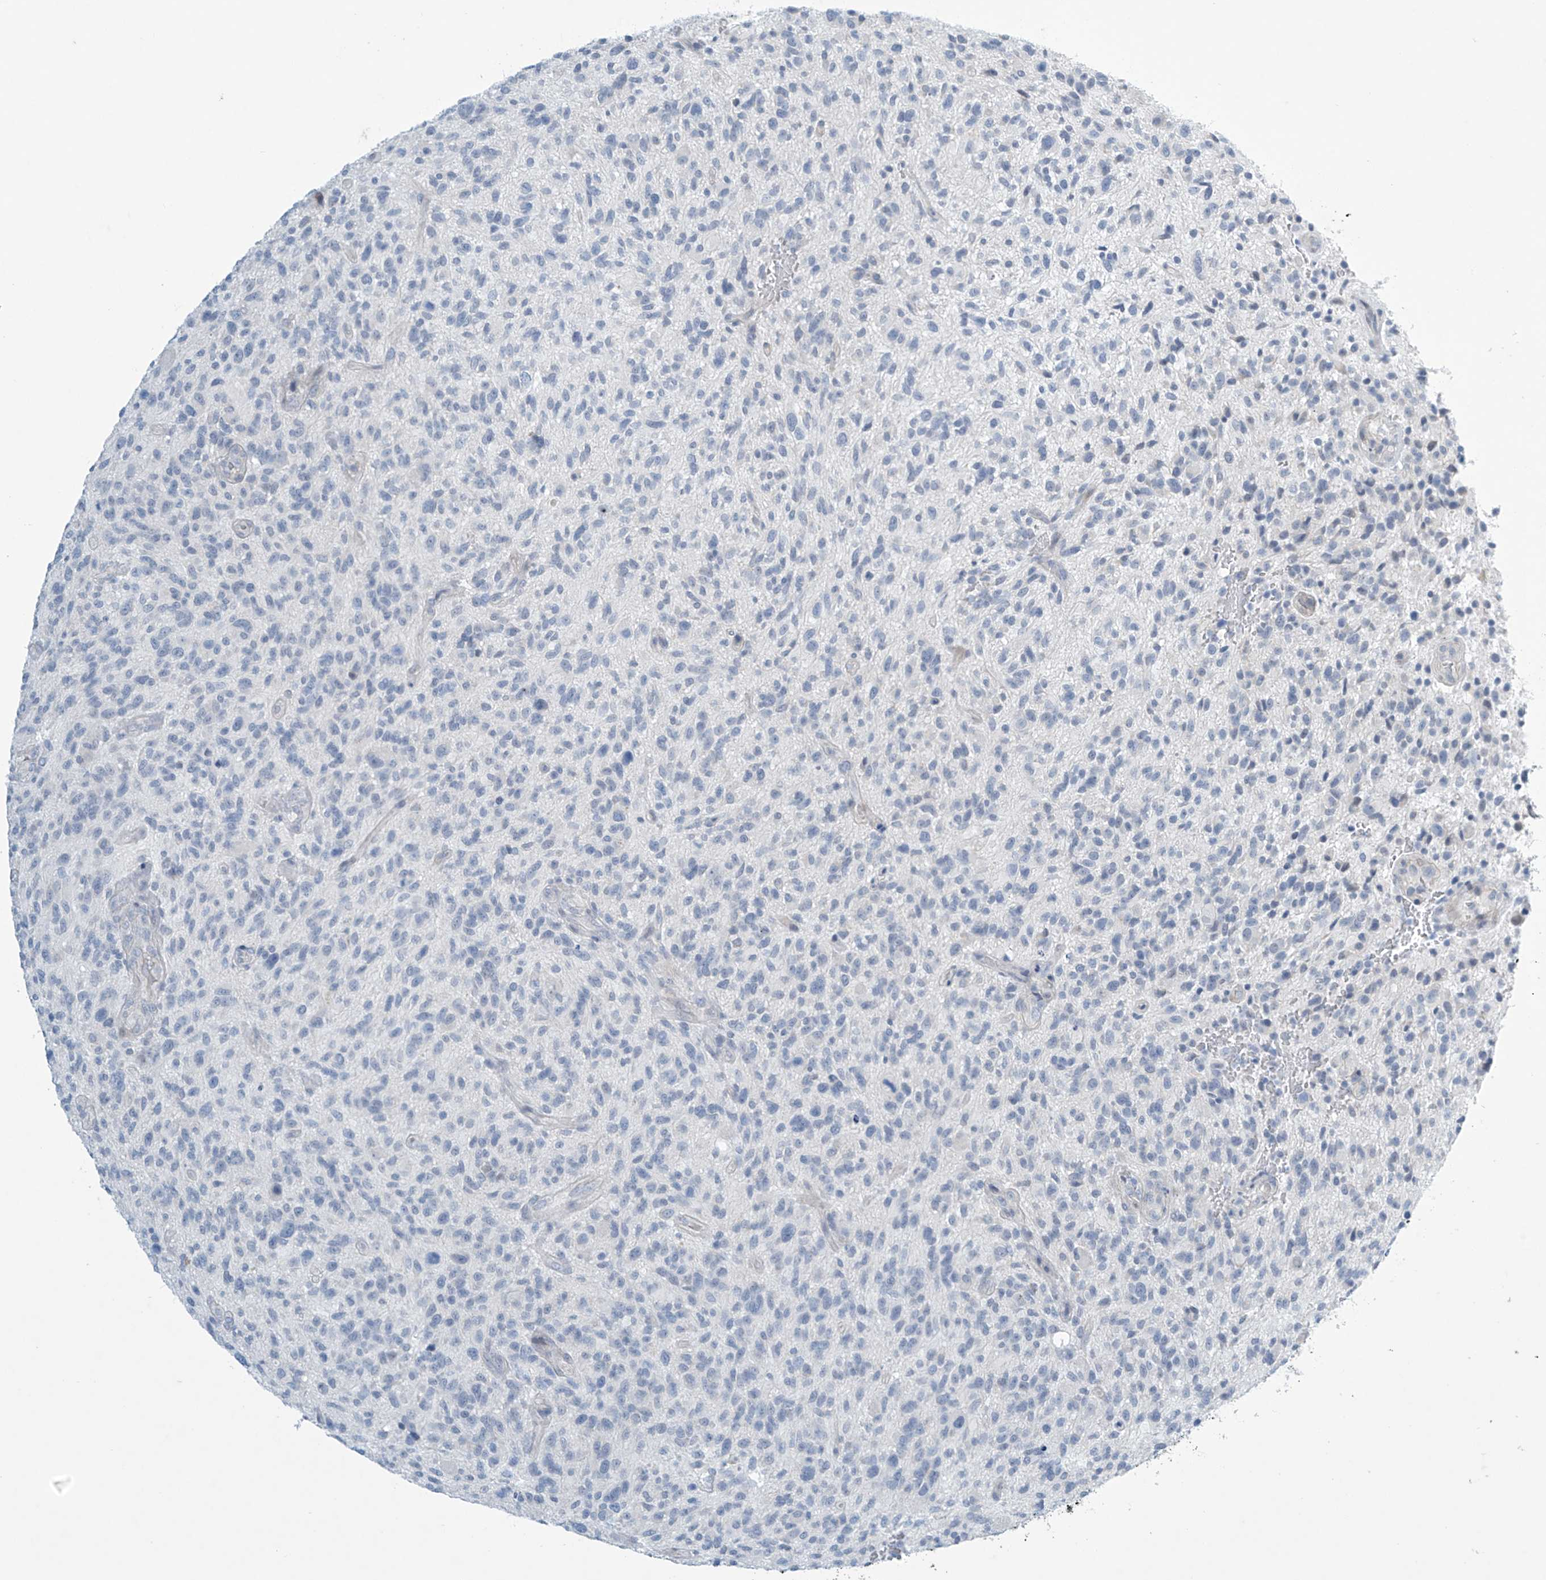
{"staining": {"intensity": "negative", "quantity": "none", "location": "none"}, "tissue": "glioma", "cell_type": "Tumor cells", "image_type": "cancer", "snomed": [{"axis": "morphology", "description": "Glioma, malignant, High grade"}, {"axis": "topography", "description": "Brain"}], "caption": "Glioma was stained to show a protein in brown. There is no significant expression in tumor cells.", "gene": "SLC35A5", "patient": {"sex": "male", "age": 47}}